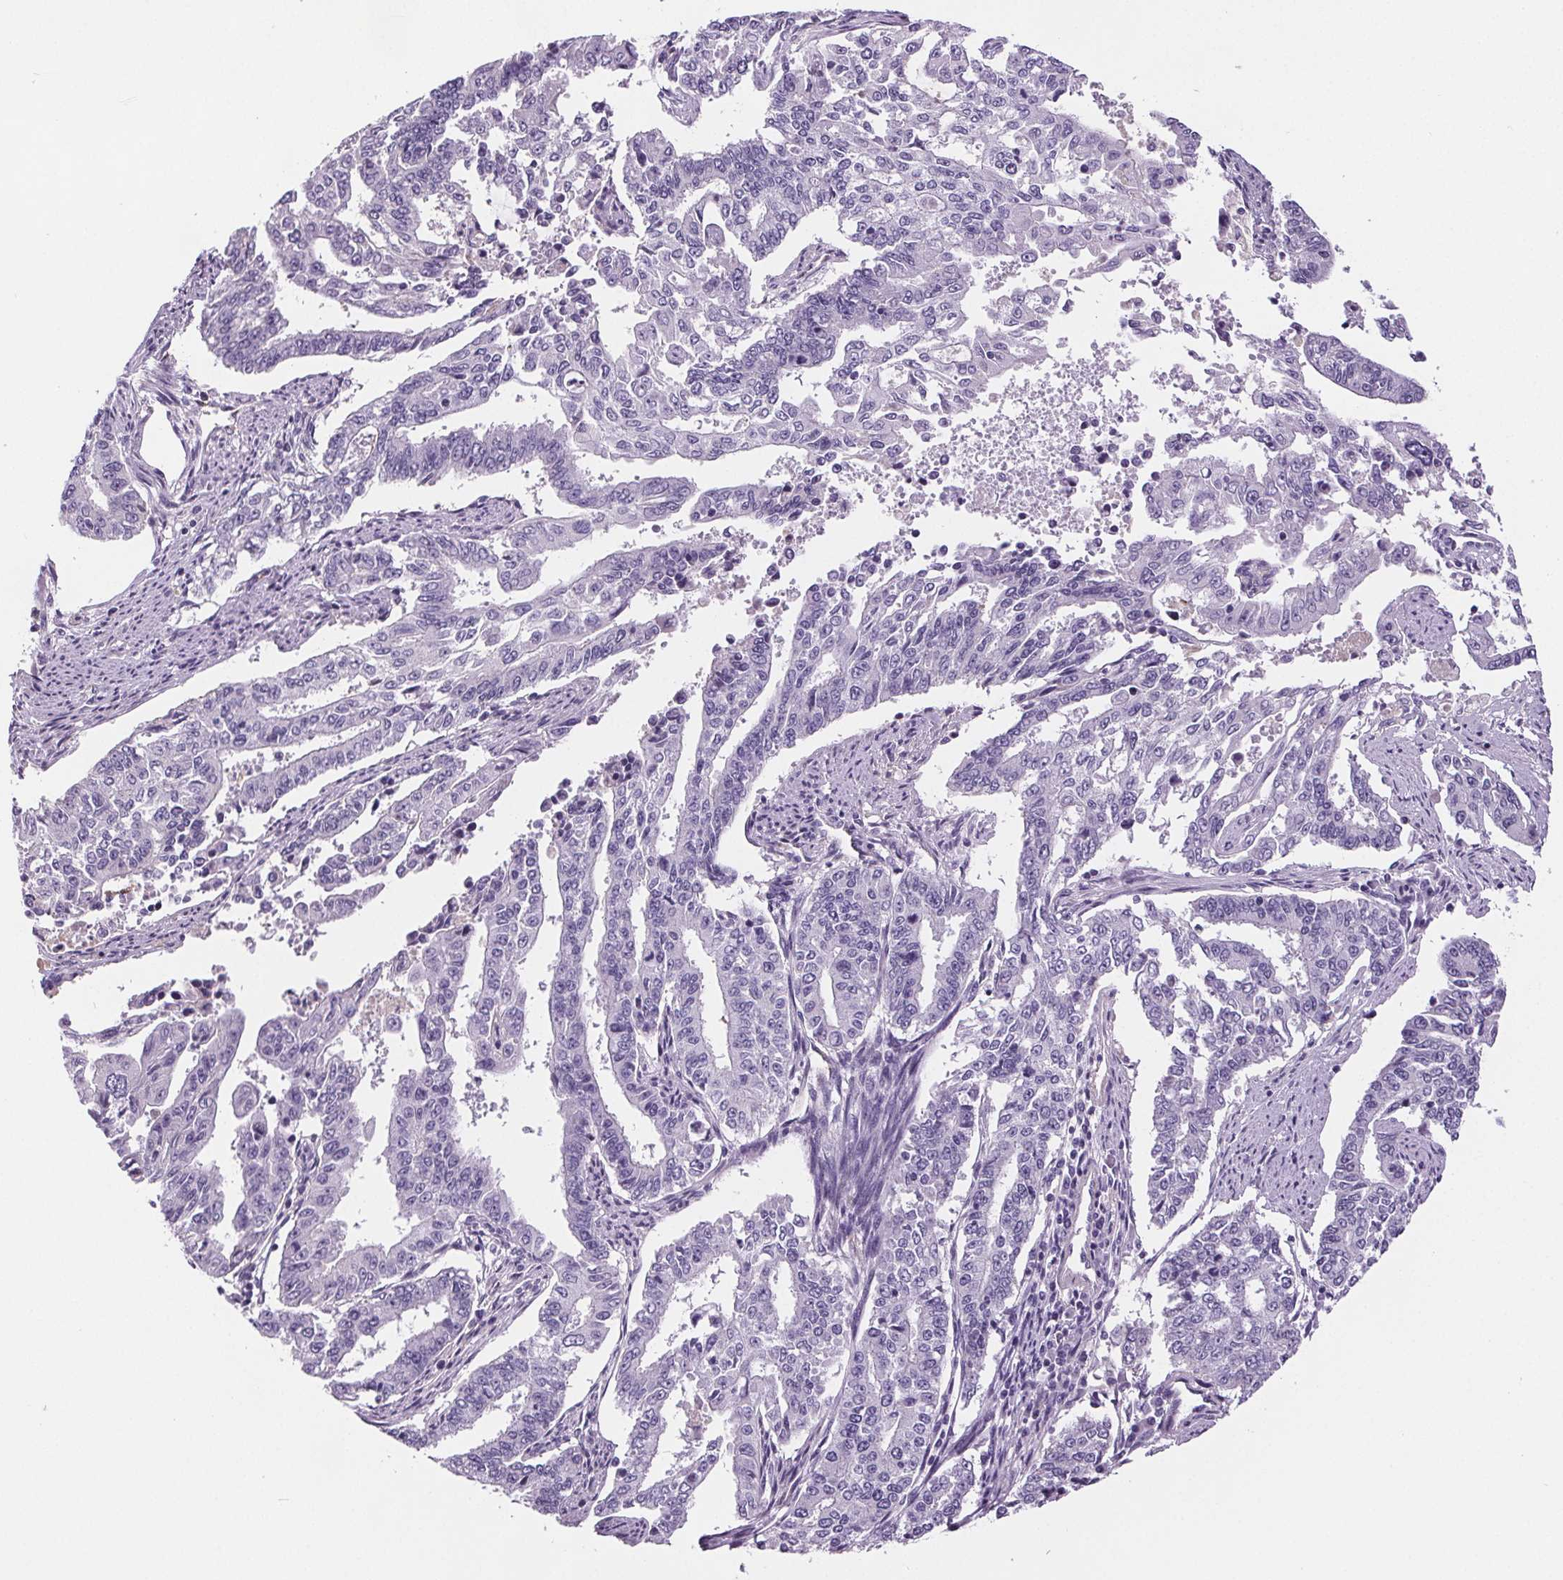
{"staining": {"intensity": "negative", "quantity": "none", "location": "none"}, "tissue": "endometrial cancer", "cell_type": "Tumor cells", "image_type": "cancer", "snomed": [{"axis": "morphology", "description": "Adenocarcinoma, NOS"}, {"axis": "topography", "description": "Uterus"}], "caption": "Image shows no significant protein staining in tumor cells of endometrial cancer.", "gene": "CD5L", "patient": {"sex": "female", "age": 59}}